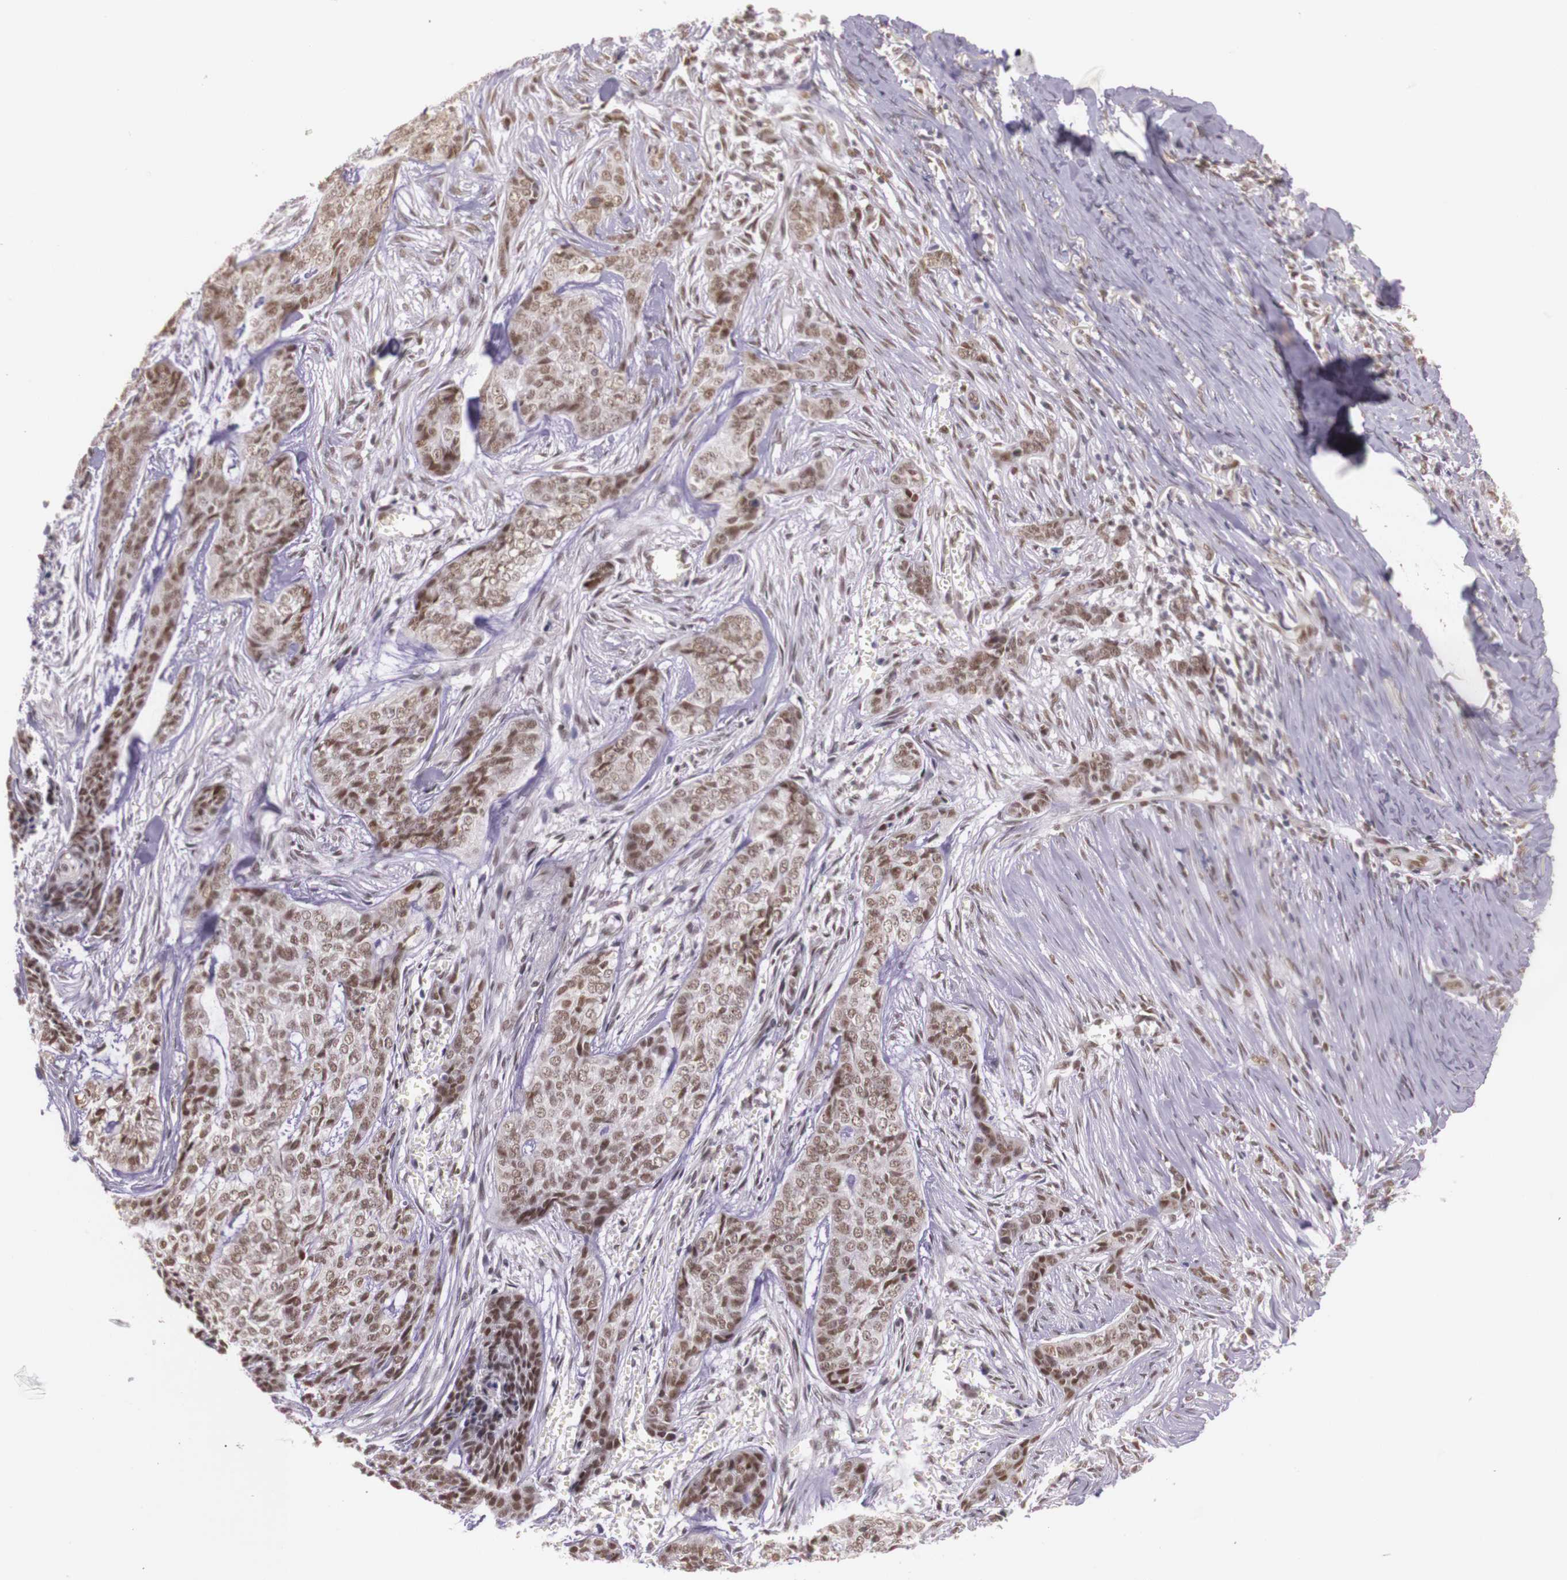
{"staining": {"intensity": "weak", "quantity": ">75%", "location": "nuclear"}, "tissue": "skin cancer", "cell_type": "Tumor cells", "image_type": "cancer", "snomed": [{"axis": "morphology", "description": "Normal tissue, NOS"}, {"axis": "morphology", "description": "Basal cell carcinoma"}, {"axis": "topography", "description": "Skin"}], "caption": "Skin basal cell carcinoma stained with IHC displays weak nuclear expression in approximately >75% of tumor cells. The protein is stained brown, and the nuclei are stained in blue (DAB (3,3'-diaminobenzidine) IHC with brightfield microscopy, high magnification).", "gene": "WDR13", "patient": {"sex": "female", "age": 65}}